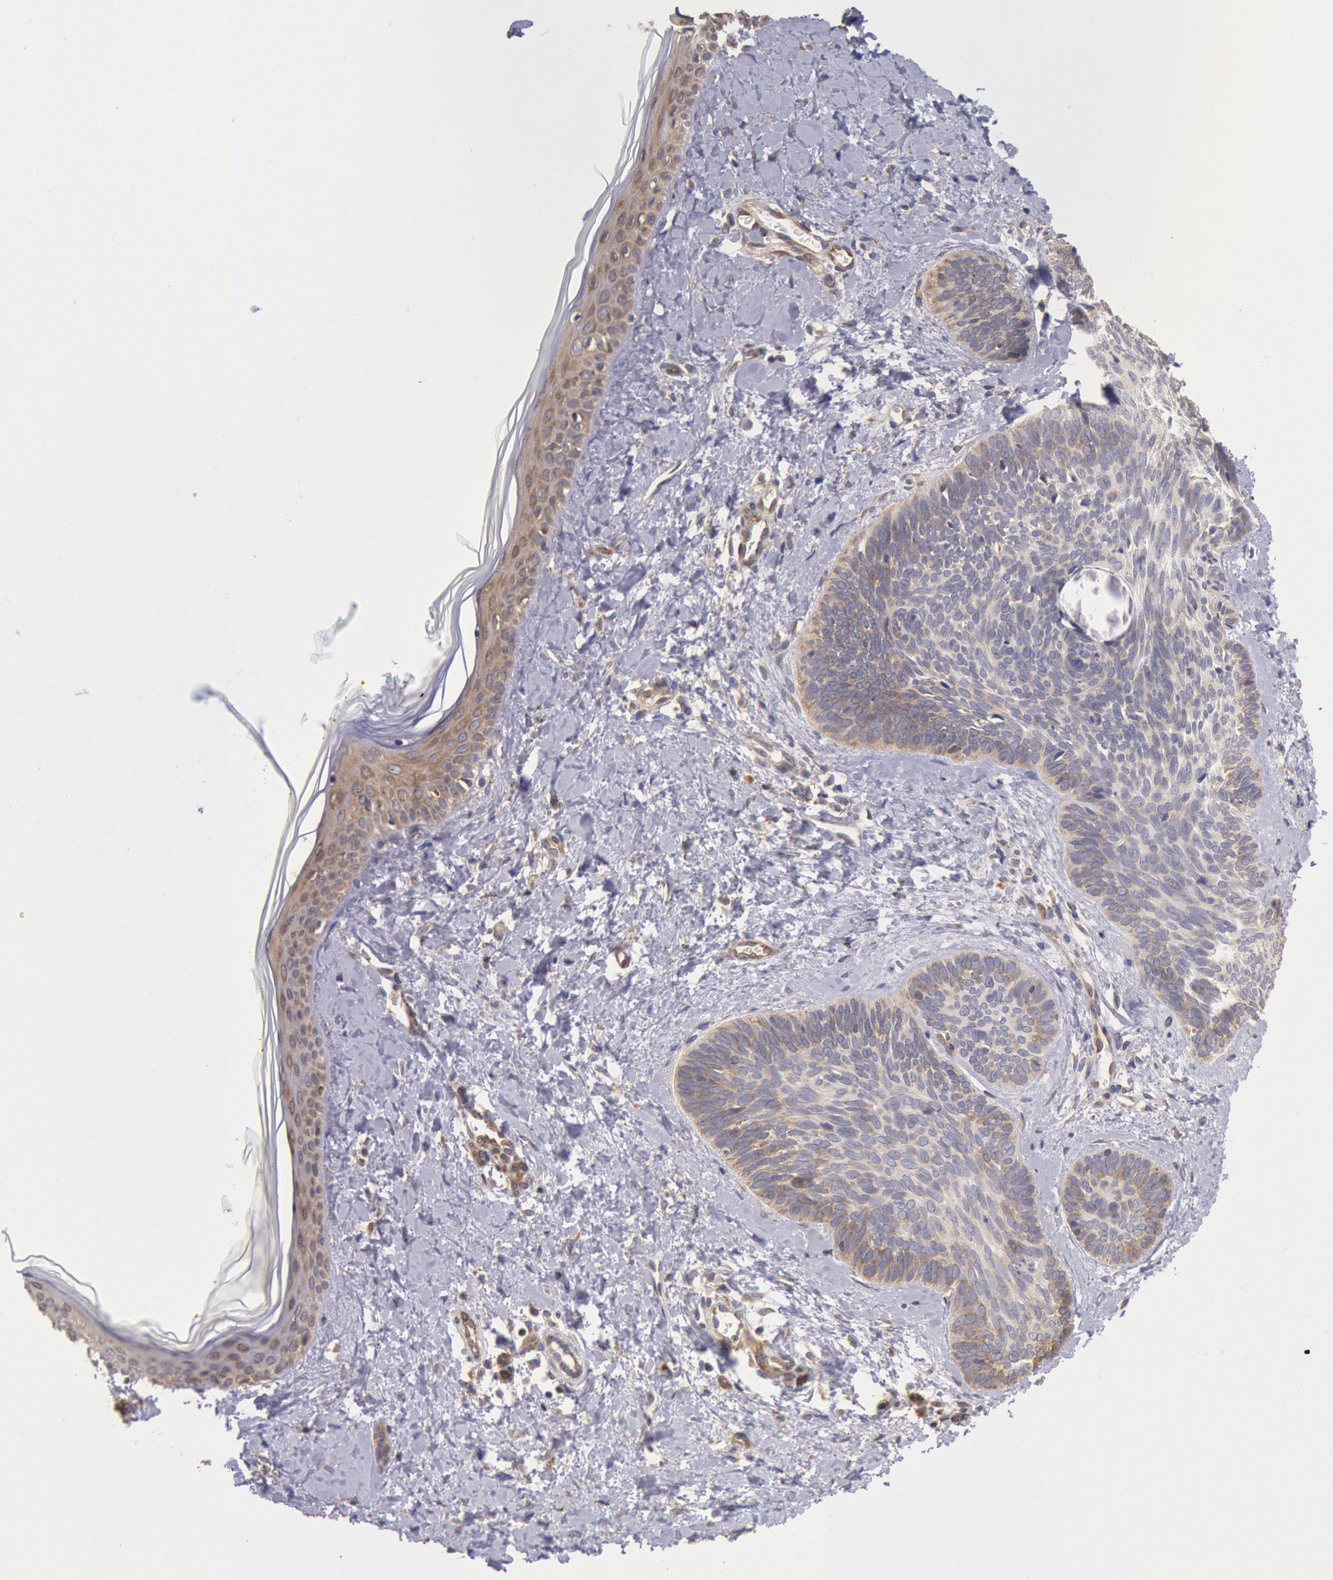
{"staining": {"intensity": "weak", "quantity": ">75%", "location": "cytoplasmic/membranous"}, "tissue": "skin cancer", "cell_type": "Tumor cells", "image_type": "cancer", "snomed": [{"axis": "morphology", "description": "Basal cell carcinoma"}, {"axis": "topography", "description": "Skin"}], "caption": "Tumor cells demonstrate low levels of weak cytoplasmic/membranous positivity in approximately >75% of cells in basal cell carcinoma (skin).", "gene": "DRG1", "patient": {"sex": "female", "age": 81}}